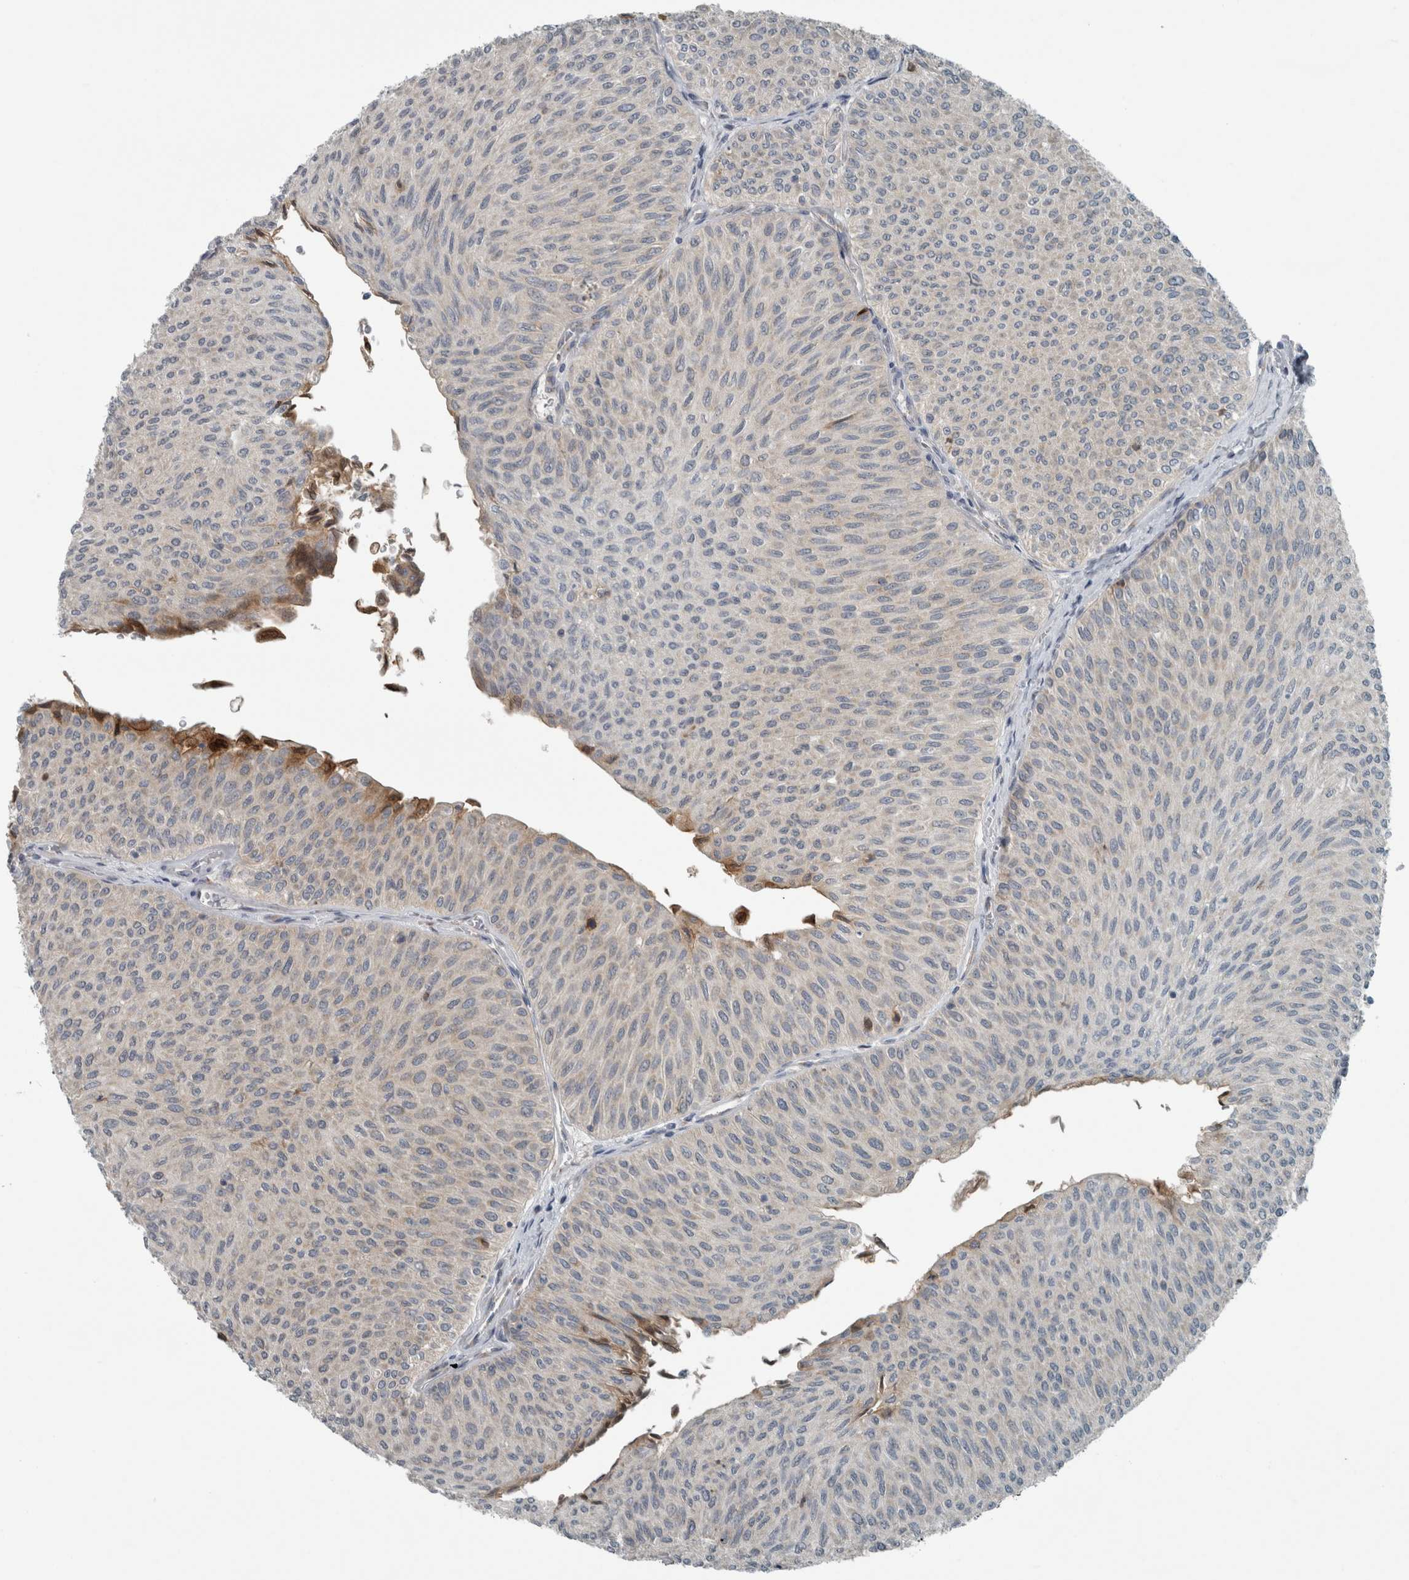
{"staining": {"intensity": "strong", "quantity": "<25%", "location": "cytoplasmic/membranous"}, "tissue": "urothelial cancer", "cell_type": "Tumor cells", "image_type": "cancer", "snomed": [{"axis": "morphology", "description": "Urothelial carcinoma, Low grade"}, {"axis": "topography", "description": "Urinary bladder"}], "caption": "Human urothelial cancer stained with a protein marker shows strong staining in tumor cells.", "gene": "KIF1C", "patient": {"sex": "male", "age": 78}}